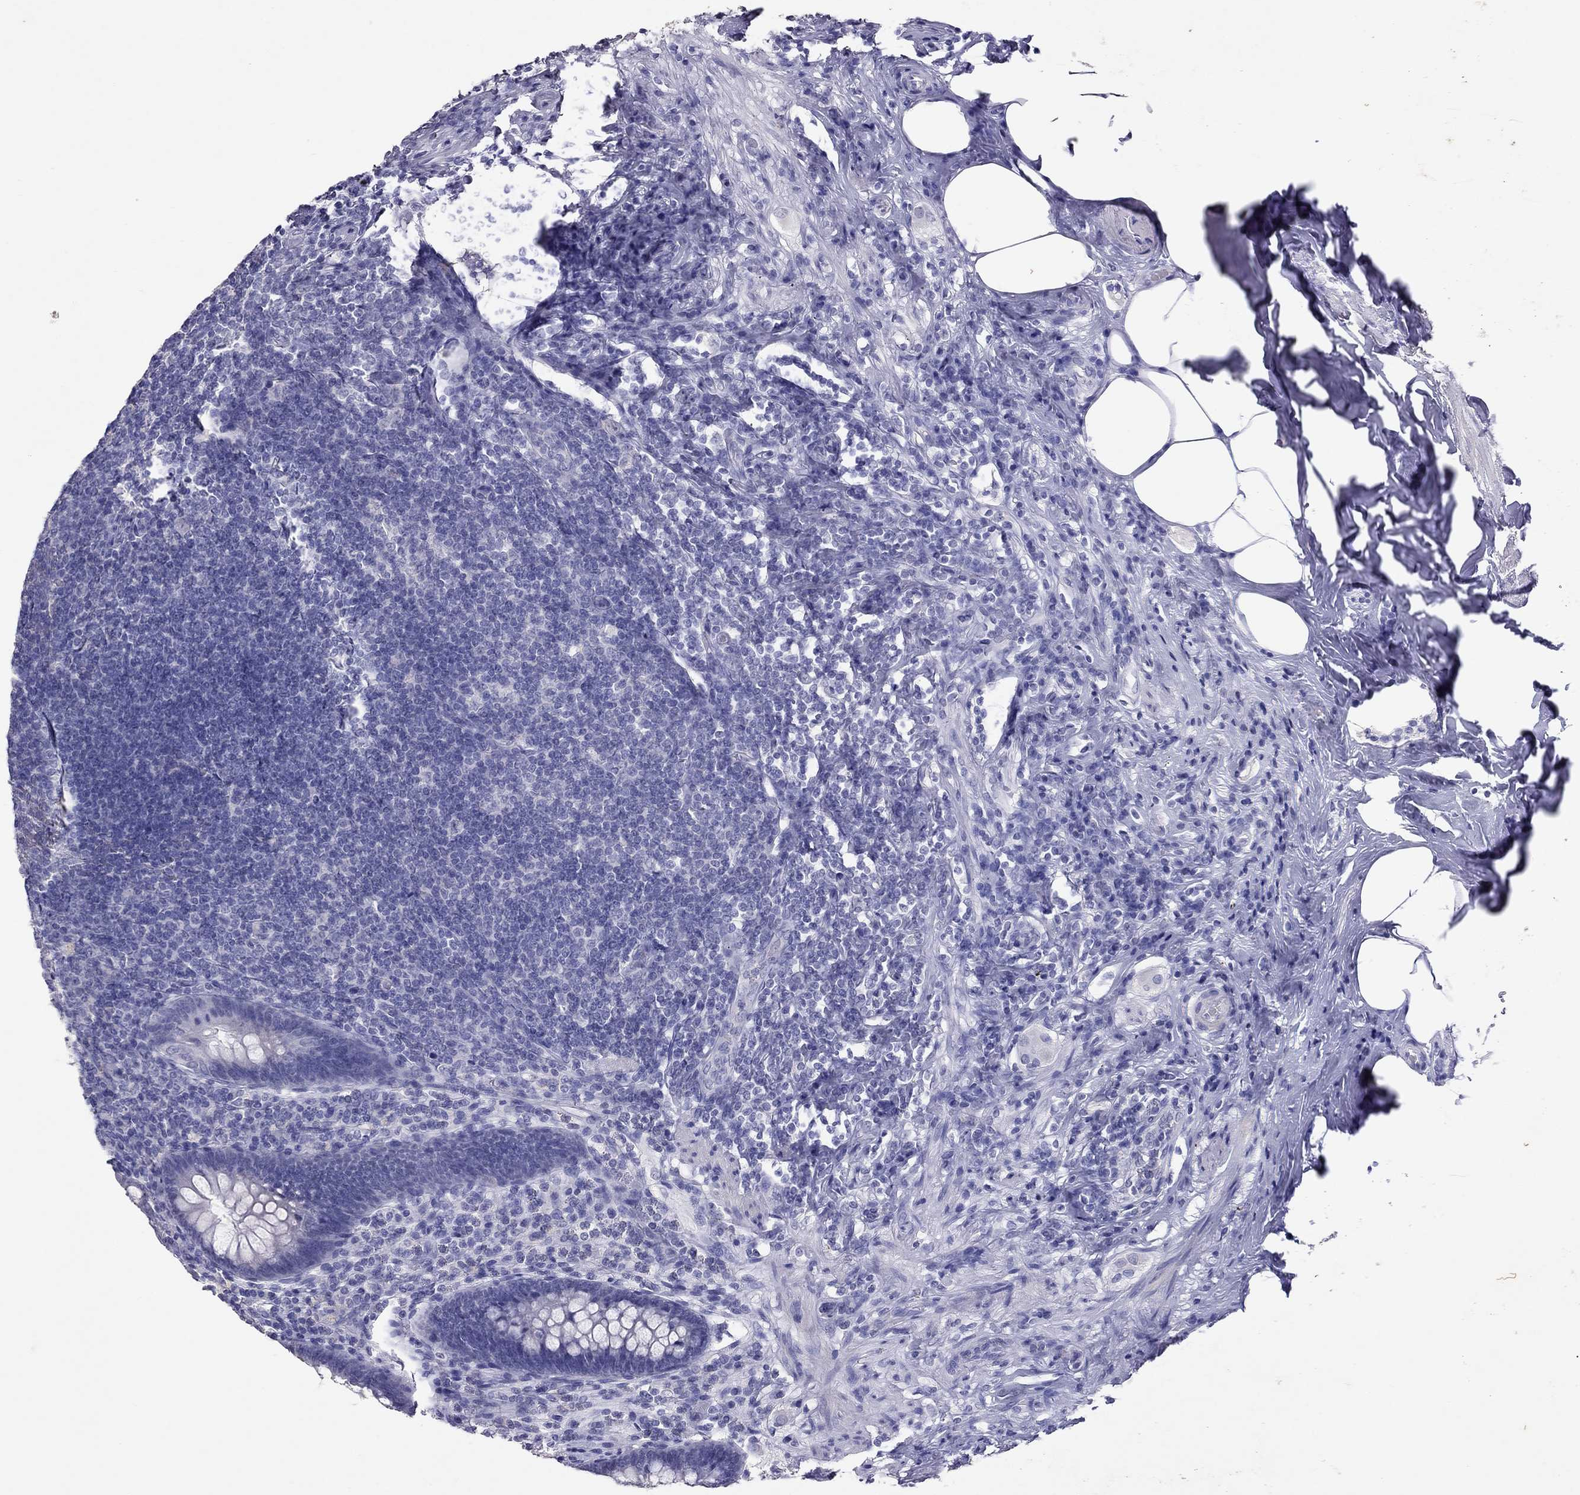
{"staining": {"intensity": "negative", "quantity": "none", "location": "none"}, "tissue": "appendix", "cell_type": "Glandular cells", "image_type": "normal", "snomed": [{"axis": "morphology", "description": "Normal tissue, NOS"}, {"axis": "topography", "description": "Appendix"}], "caption": "The image reveals no significant expression in glandular cells of appendix.", "gene": "PSMB11", "patient": {"sex": "male", "age": 47}}